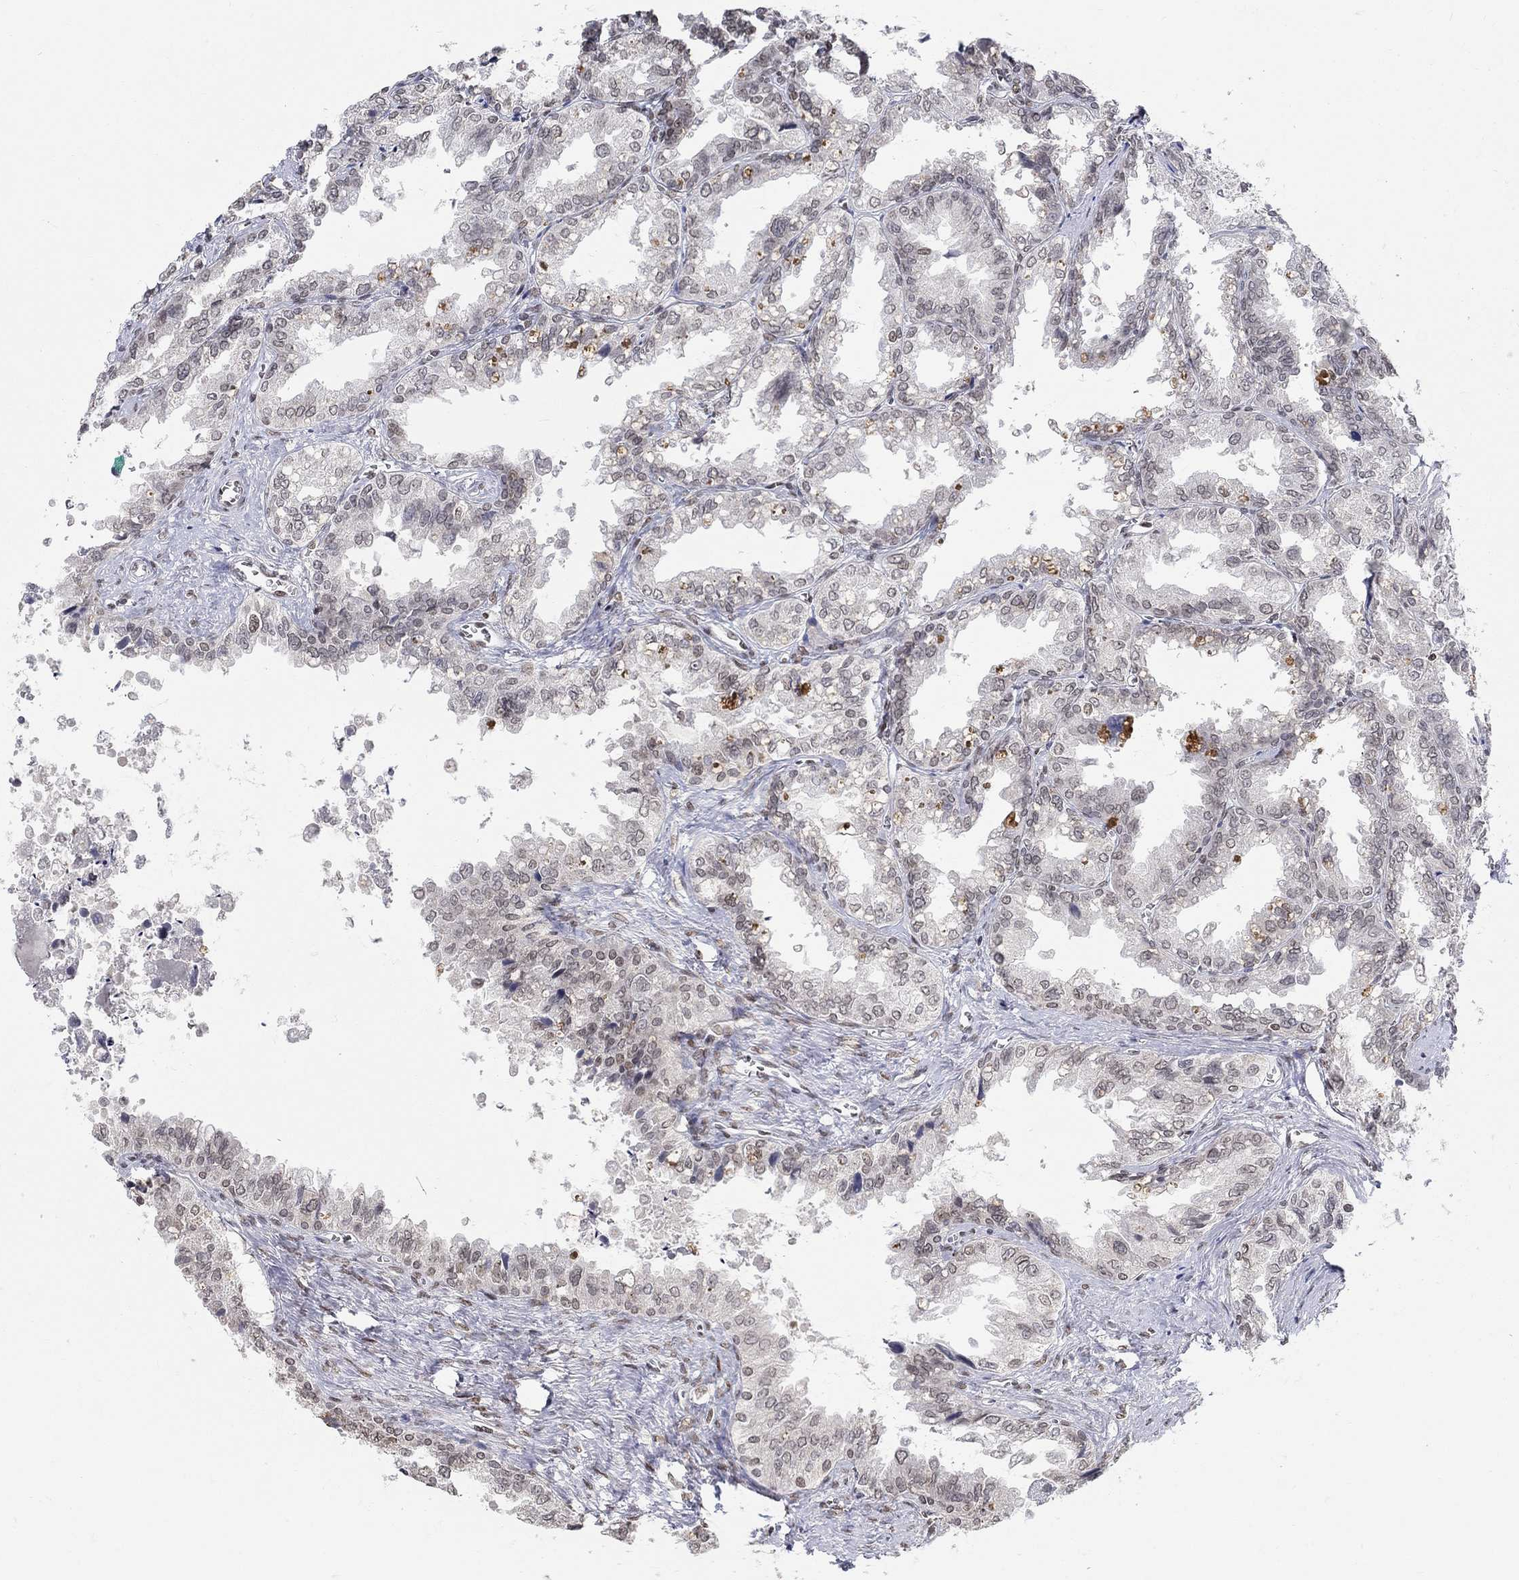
{"staining": {"intensity": "negative", "quantity": "none", "location": "none"}, "tissue": "seminal vesicle", "cell_type": "Glandular cells", "image_type": "normal", "snomed": [{"axis": "morphology", "description": "Normal tissue, NOS"}, {"axis": "topography", "description": "Seminal veicle"}], "caption": "The image exhibits no significant positivity in glandular cells of seminal vesicle.", "gene": "KLF12", "patient": {"sex": "male", "age": 67}}